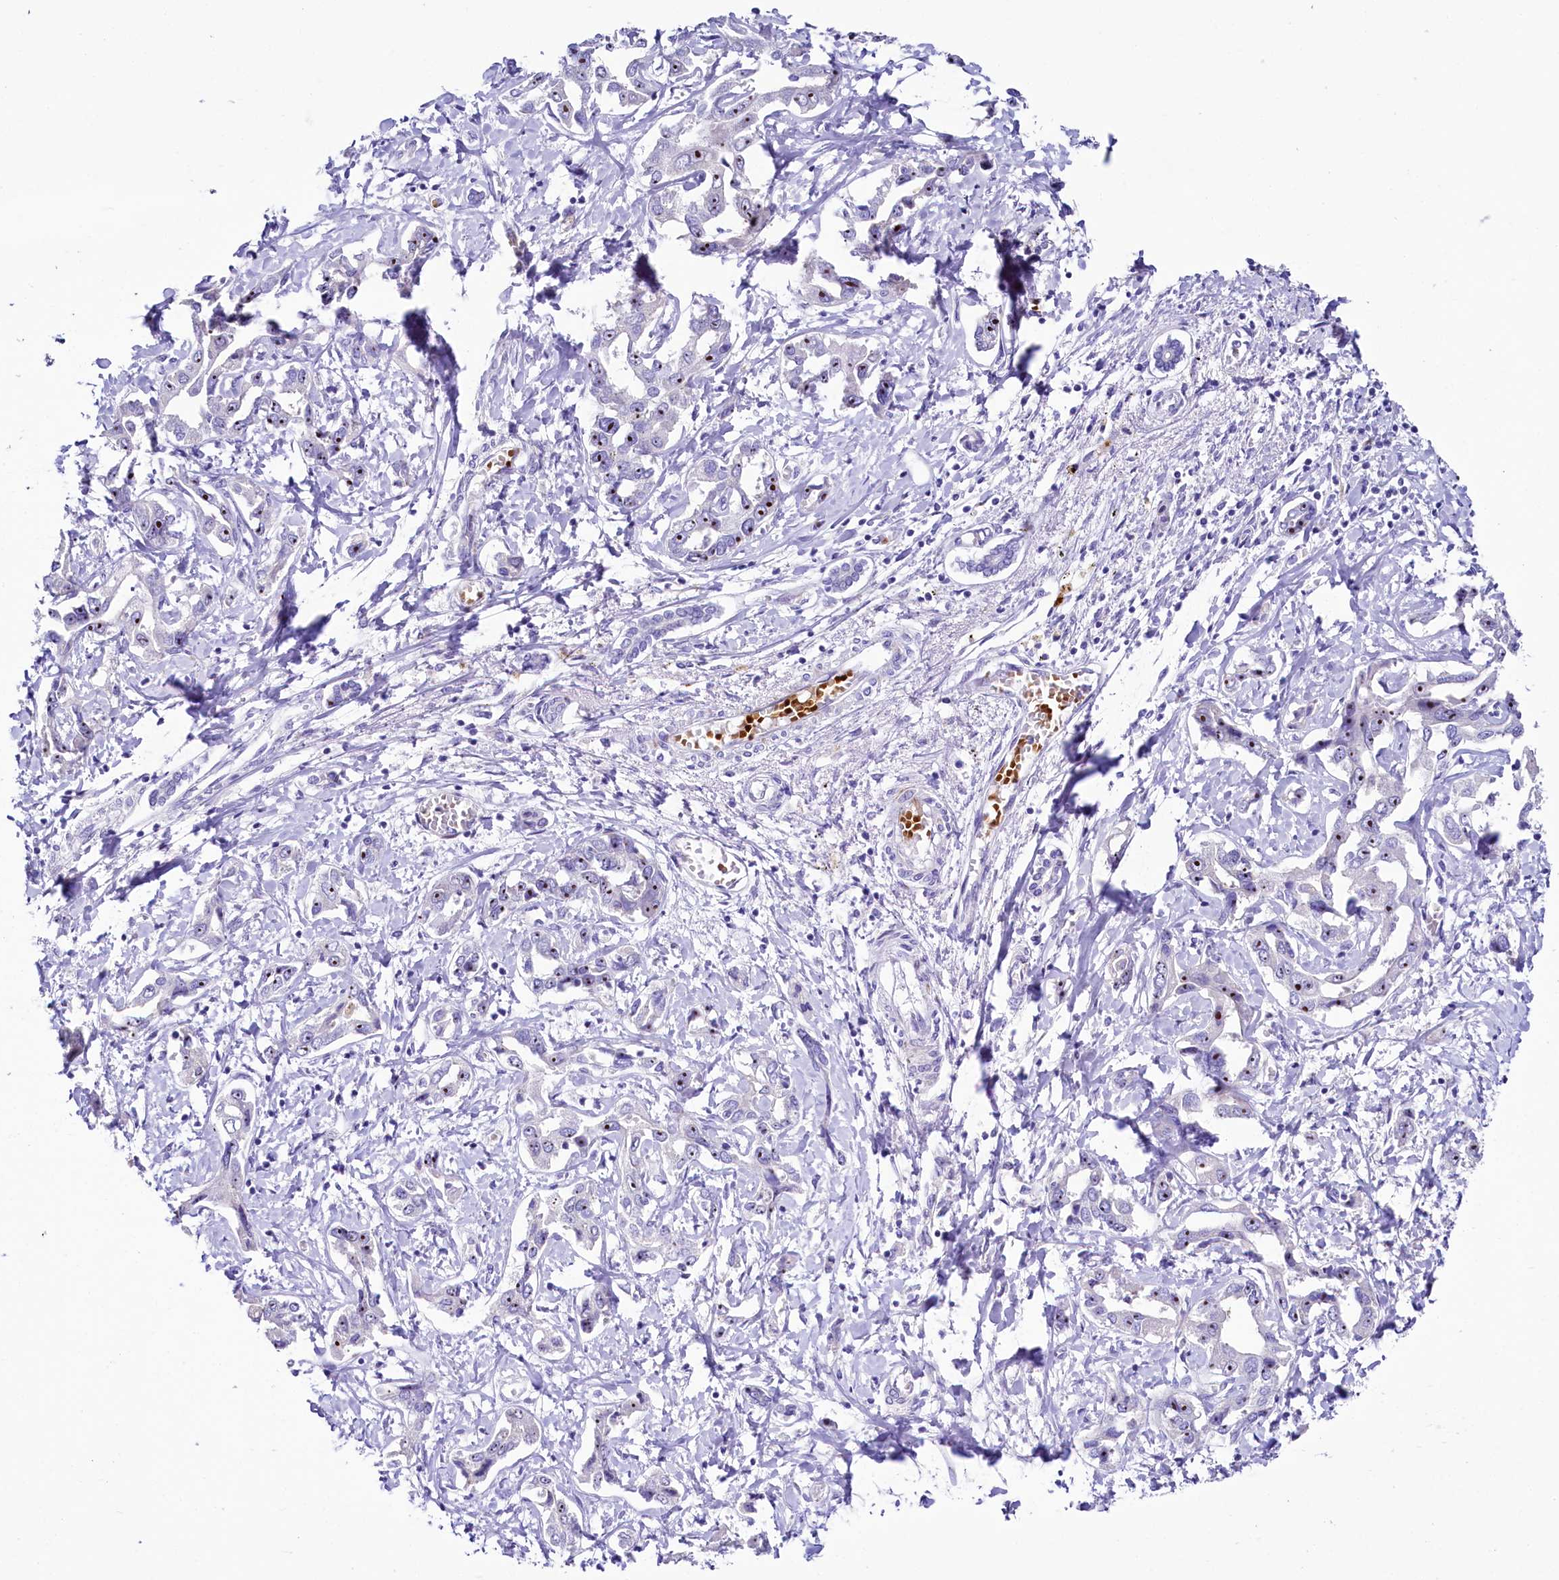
{"staining": {"intensity": "moderate", "quantity": ">75%", "location": "nuclear"}, "tissue": "liver cancer", "cell_type": "Tumor cells", "image_type": "cancer", "snomed": [{"axis": "morphology", "description": "Cholangiocarcinoma"}, {"axis": "topography", "description": "Liver"}], "caption": "This is a histology image of immunohistochemistry staining of liver cancer, which shows moderate staining in the nuclear of tumor cells.", "gene": "SH3TC2", "patient": {"sex": "male", "age": 59}}